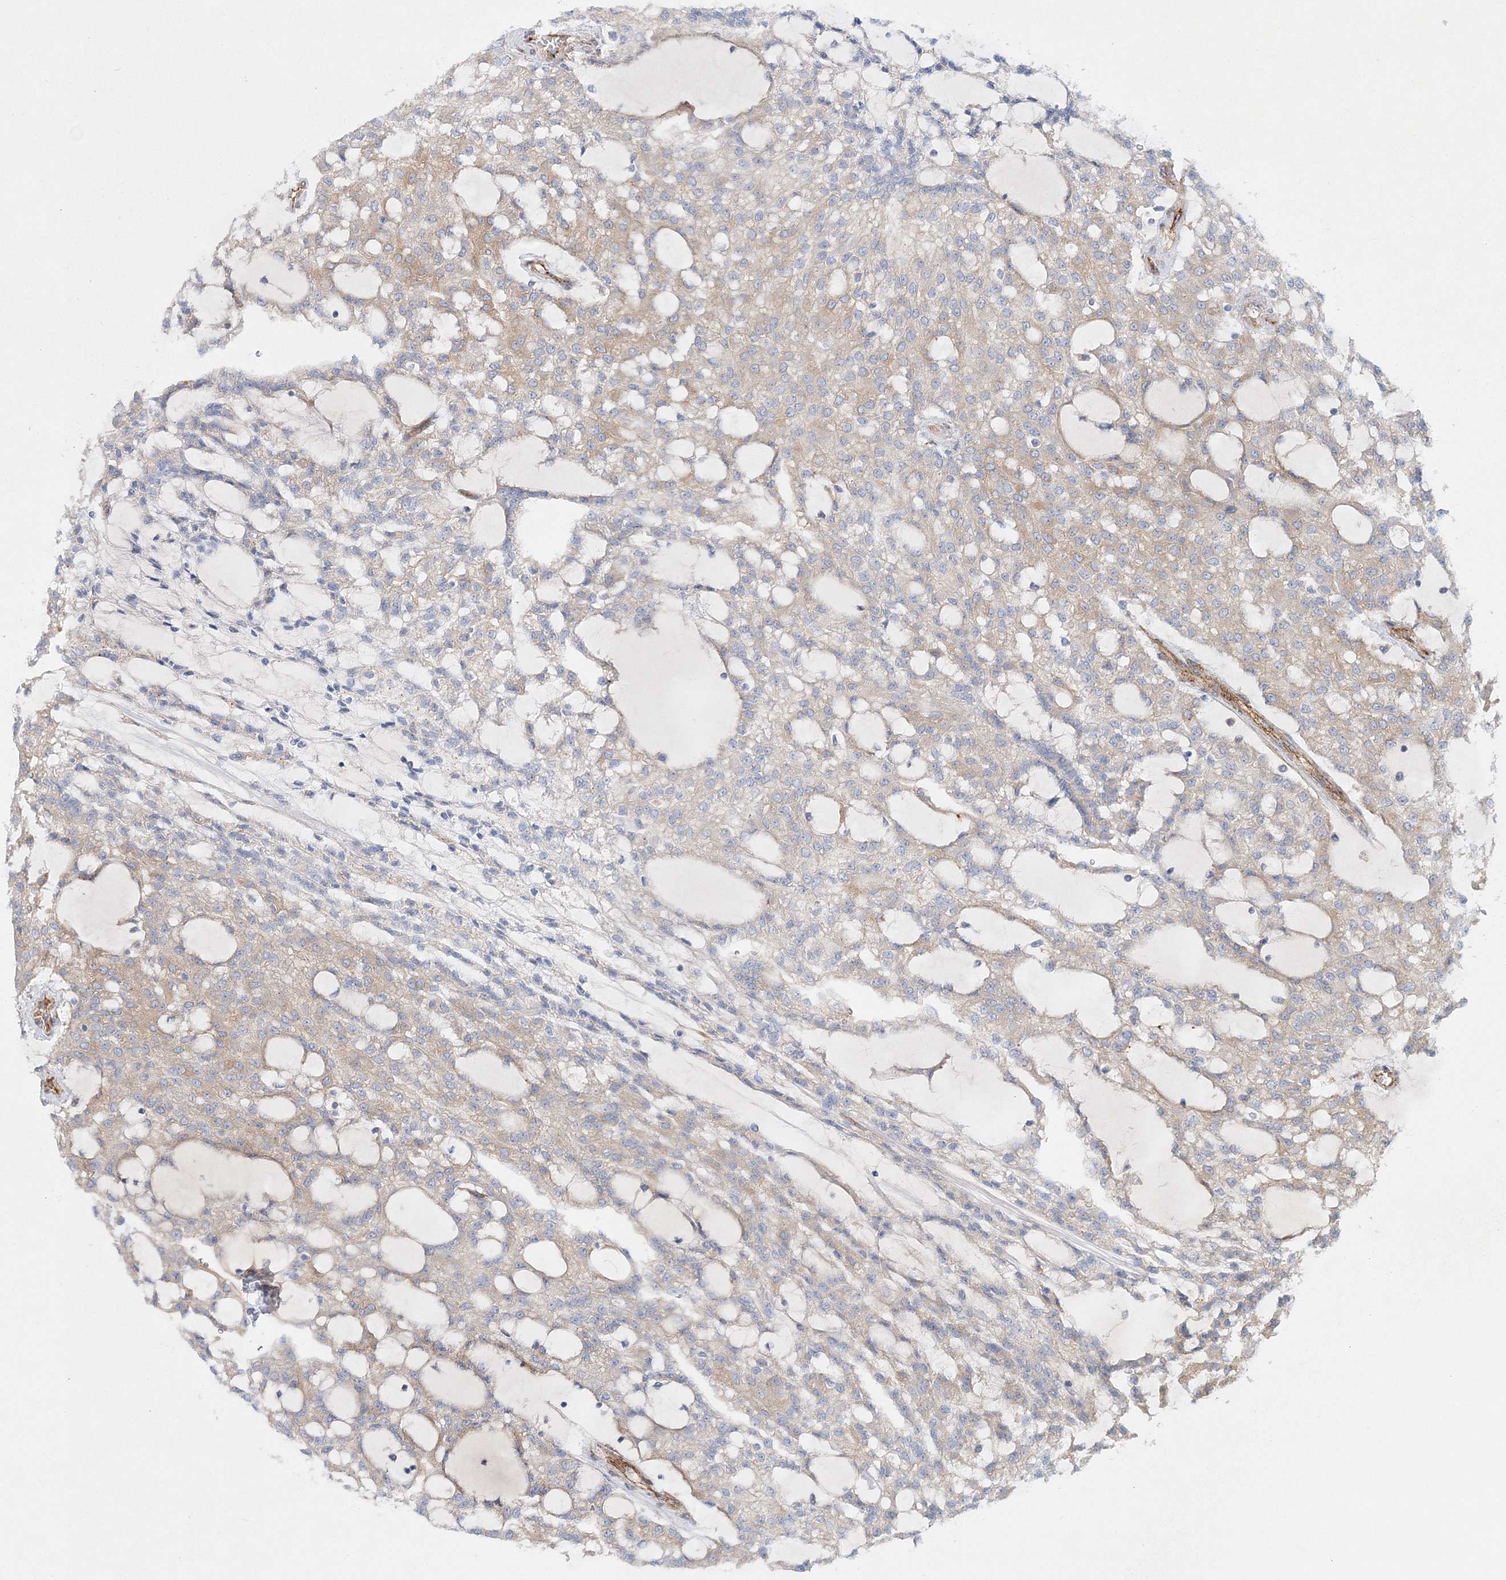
{"staining": {"intensity": "moderate", "quantity": "25%-75%", "location": "cytoplasmic/membranous"}, "tissue": "renal cancer", "cell_type": "Tumor cells", "image_type": "cancer", "snomed": [{"axis": "morphology", "description": "Adenocarcinoma, NOS"}, {"axis": "topography", "description": "Kidney"}], "caption": "Human renal cancer stained with a brown dye reveals moderate cytoplasmic/membranous positive expression in approximately 25%-75% of tumor cells.", "gene": "ZFYVE16", "patient": {"sex": "male", "age": 63}}